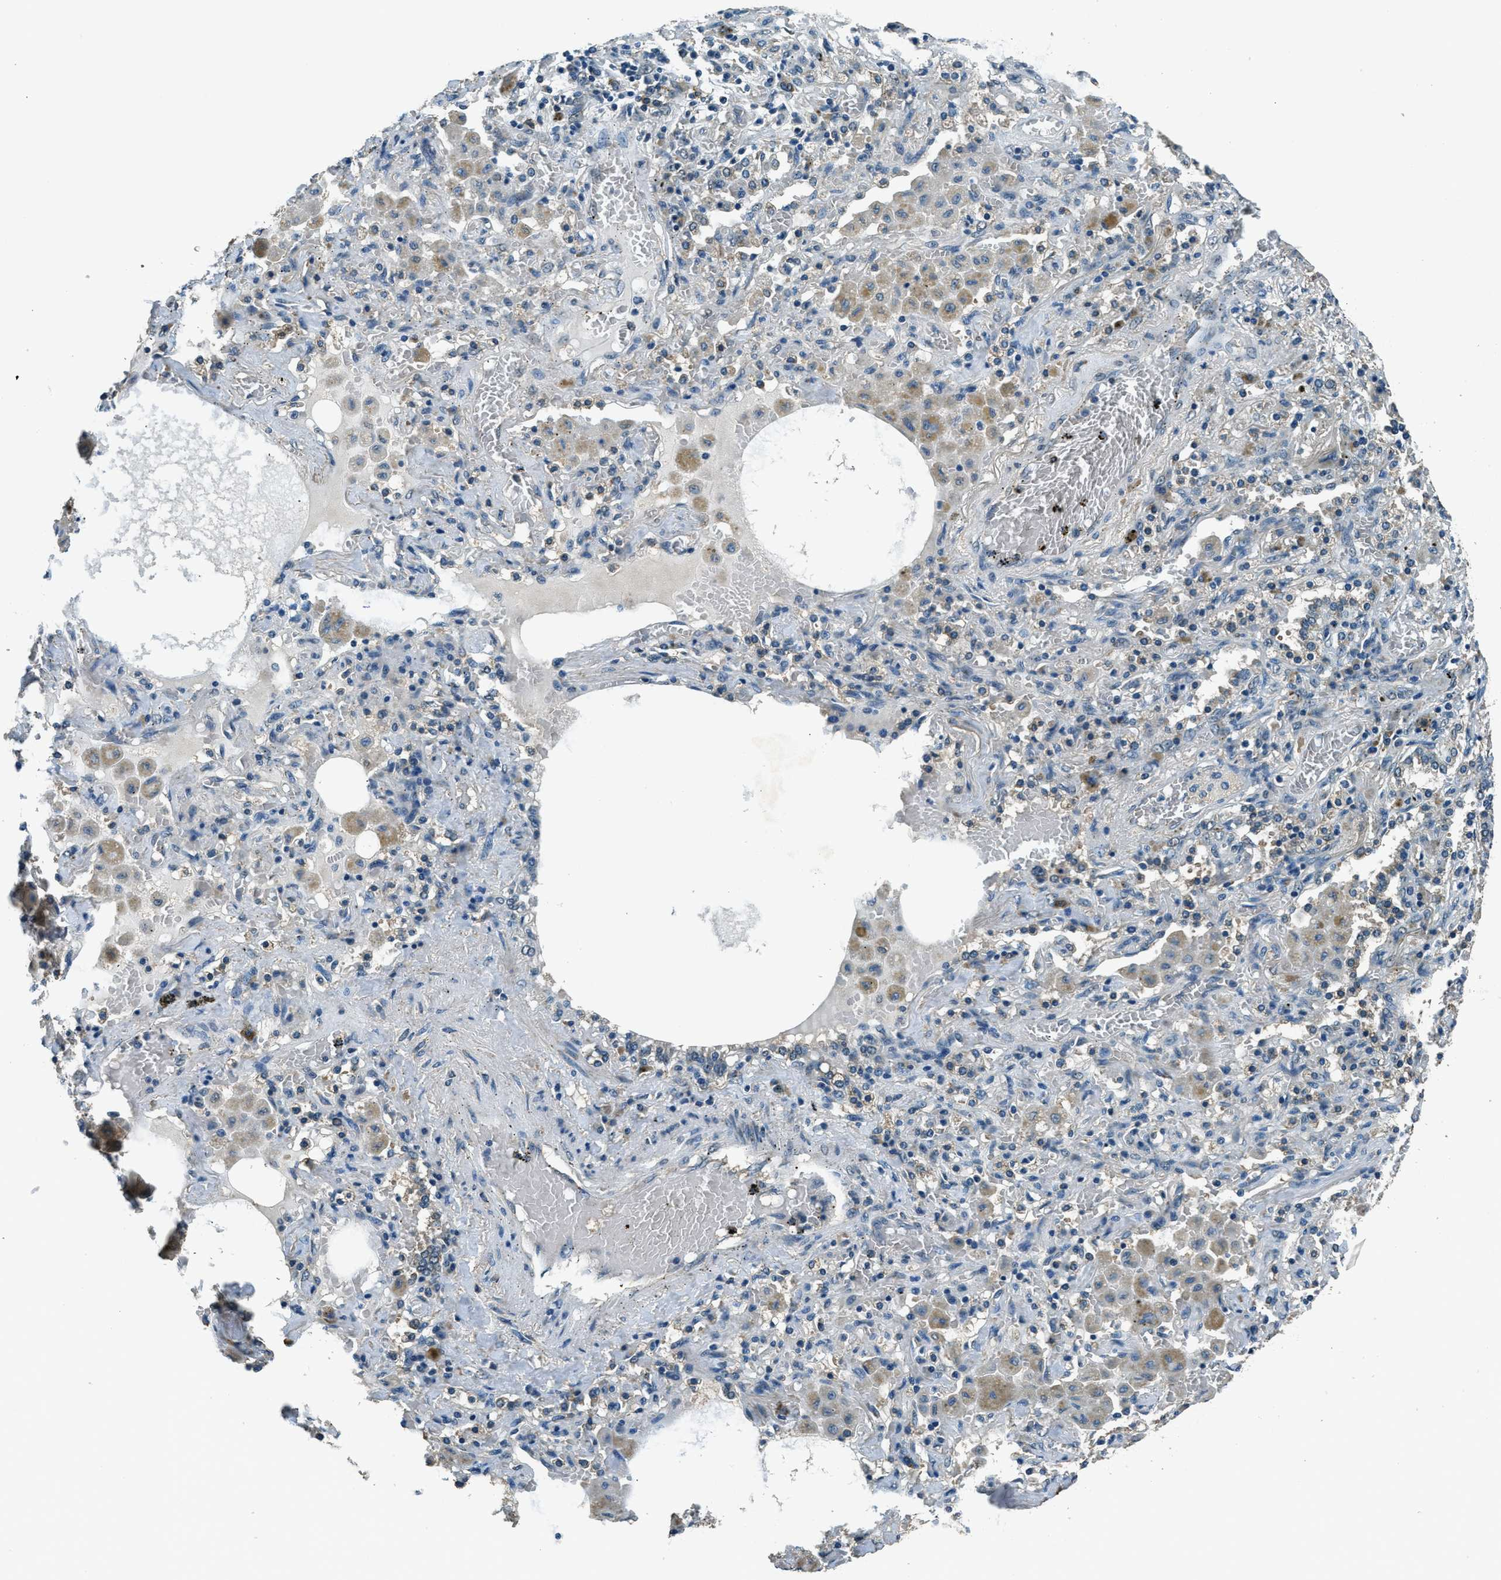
{"staining": {"intensity": "negative", "quantity": "none", "location": "none"}, "tissue": "lung cancer", "cell_type": "Tumor cells", "image_type": "cancer", "snomed": [{"axis": "morphology", "description": "Squamous cell carcinoma, NOS"}, {"axis": "topography", "description": "Lung"}], "caption": "A high-resolution histopathology image shows immunohistochemistry (IHC) staining of lung cancer, which exhibits no significant positivity in tumor cells.", "gene": "SALL3", "patient": {"sex": "female", "age": 47}}